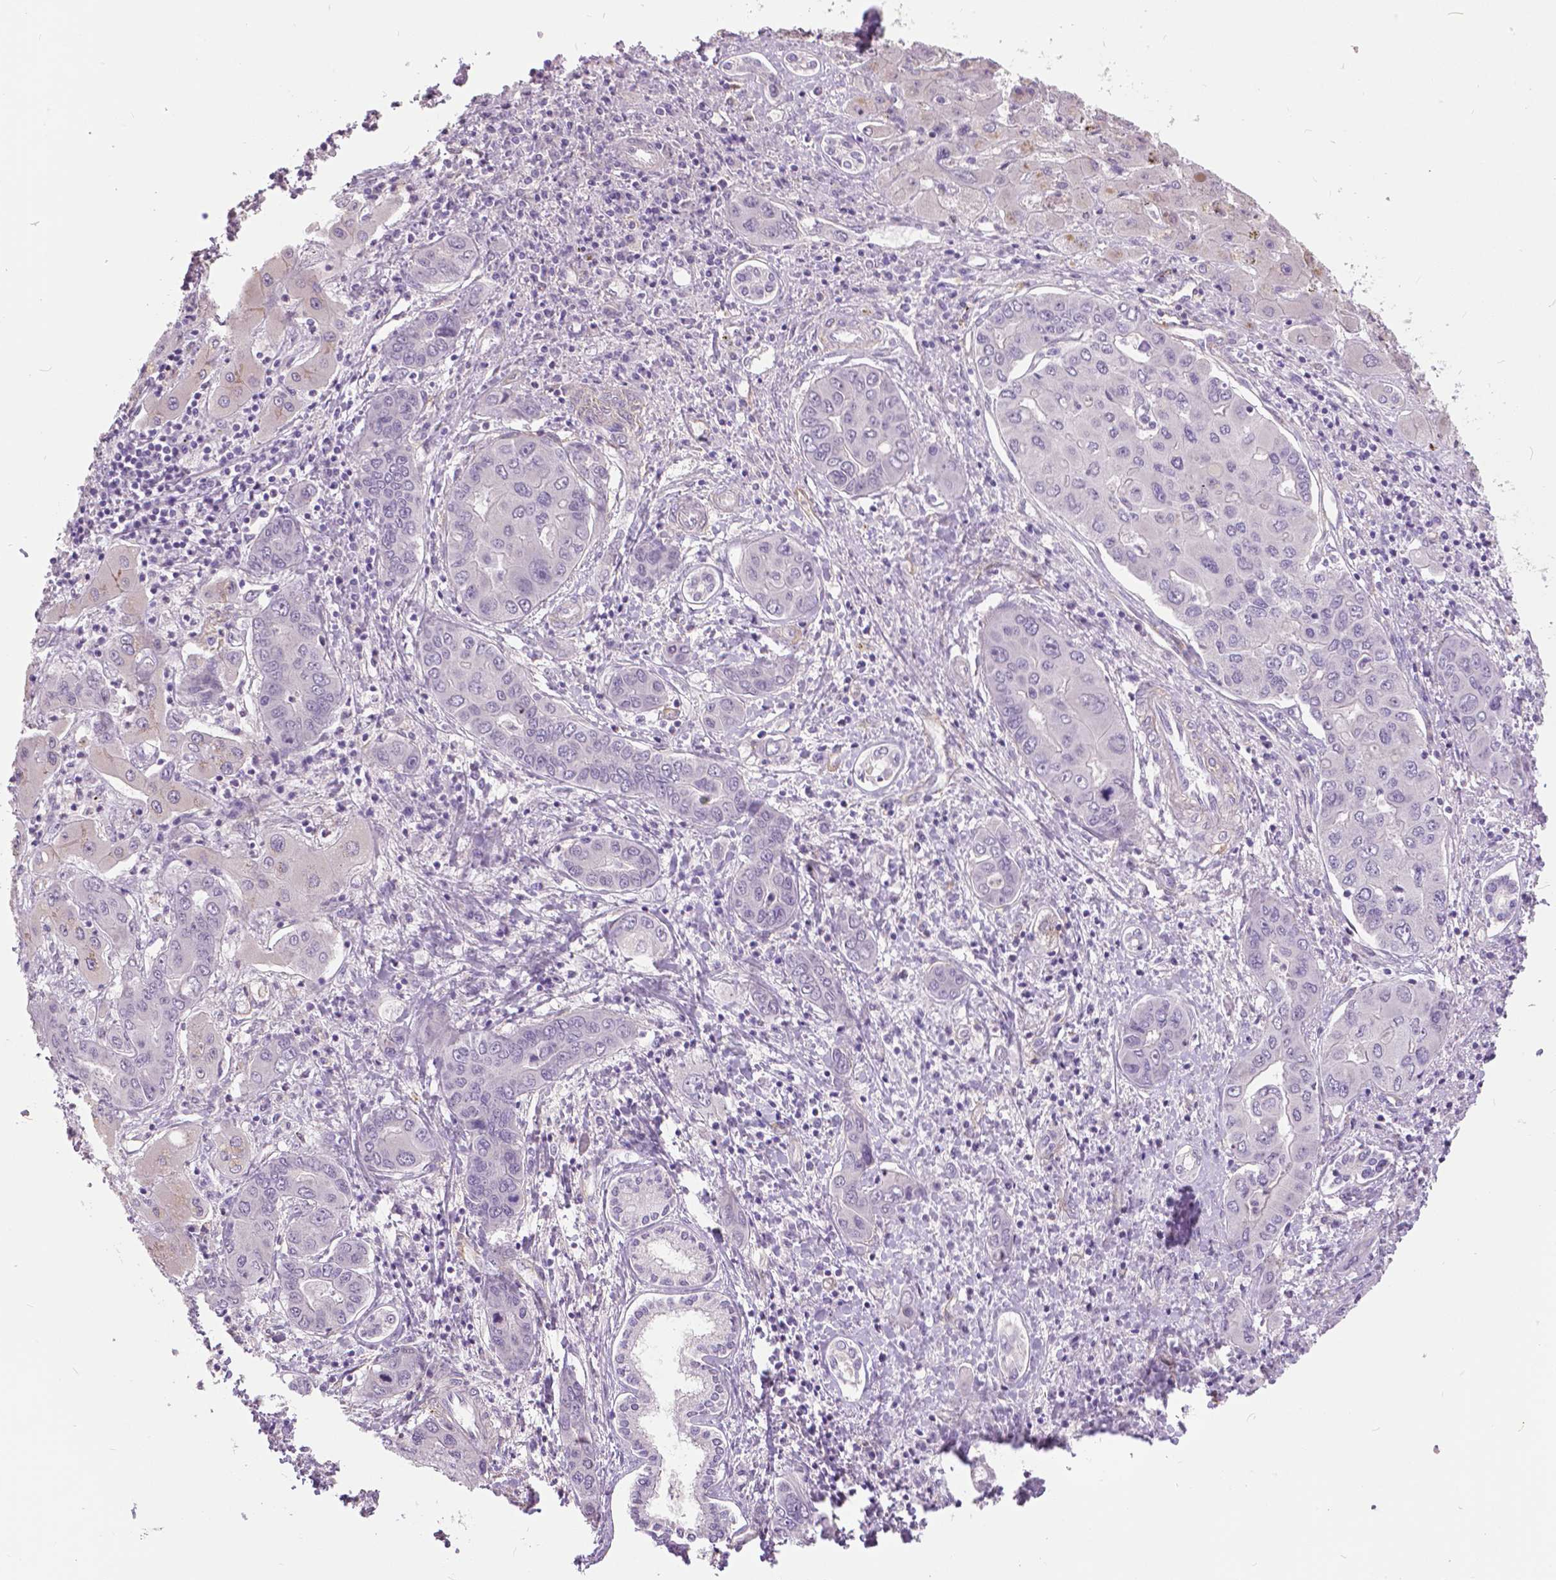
{"staining": {"intensity": "negative", "quantity": "none", "location": "none"}, "tissue": "liver cancer", "cell_type": "Tumor cells", "image_type": "cancer", "snomed": [{"axis": "morphology", "description": "Cholangiocarcinoma"}, {"axis": "topography", "description": "Liver"}], "caption": "An IHC image of liver cholangiocarcinoma is shown. There is no staining in tumor cells of liver cholangiocarcinoma.", "gene": "FOXA1", "patient": {"sex": "male", "age": 67}}